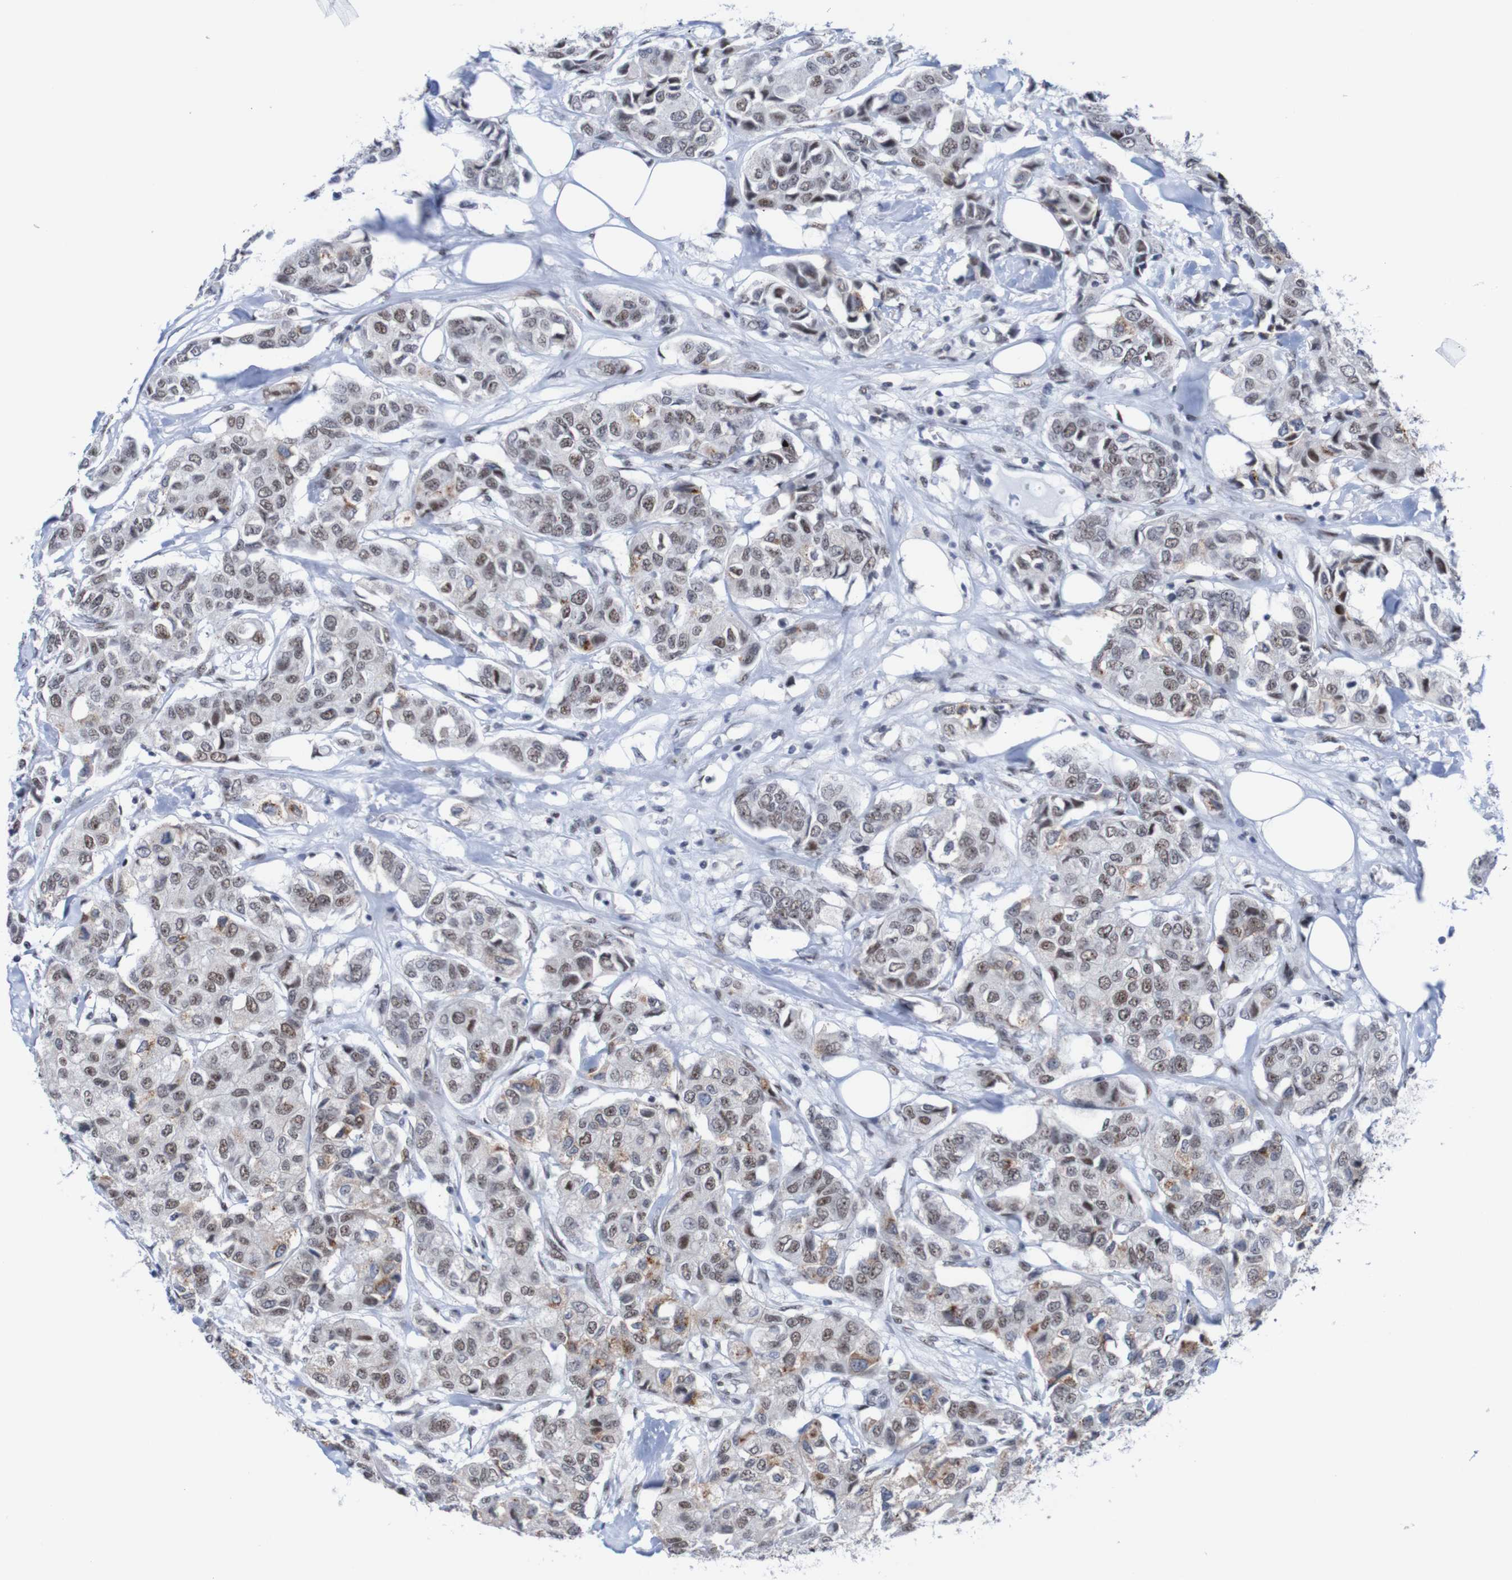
{"staining": {"intensity": "moderate", "quantity": "25%-75%", "location": "nuclear"}, "tissue": "breast cancer", "cell_type": "Tumor cells", "image_type": "cancer", "snomed": [{"axis": "morphology", "description": "Duct carcinoma"}, {"axis": "topography", "description": "Breast"}], "caption": "The histopathology image reveals immunohistochemical staining of intraductal carcinoma (breast). There is moderate nuclear staining is identified in approximately 25%-75% of tumor cells.", "gene": "CDC5L", "patient": {"sex": "female", "age": 80}}